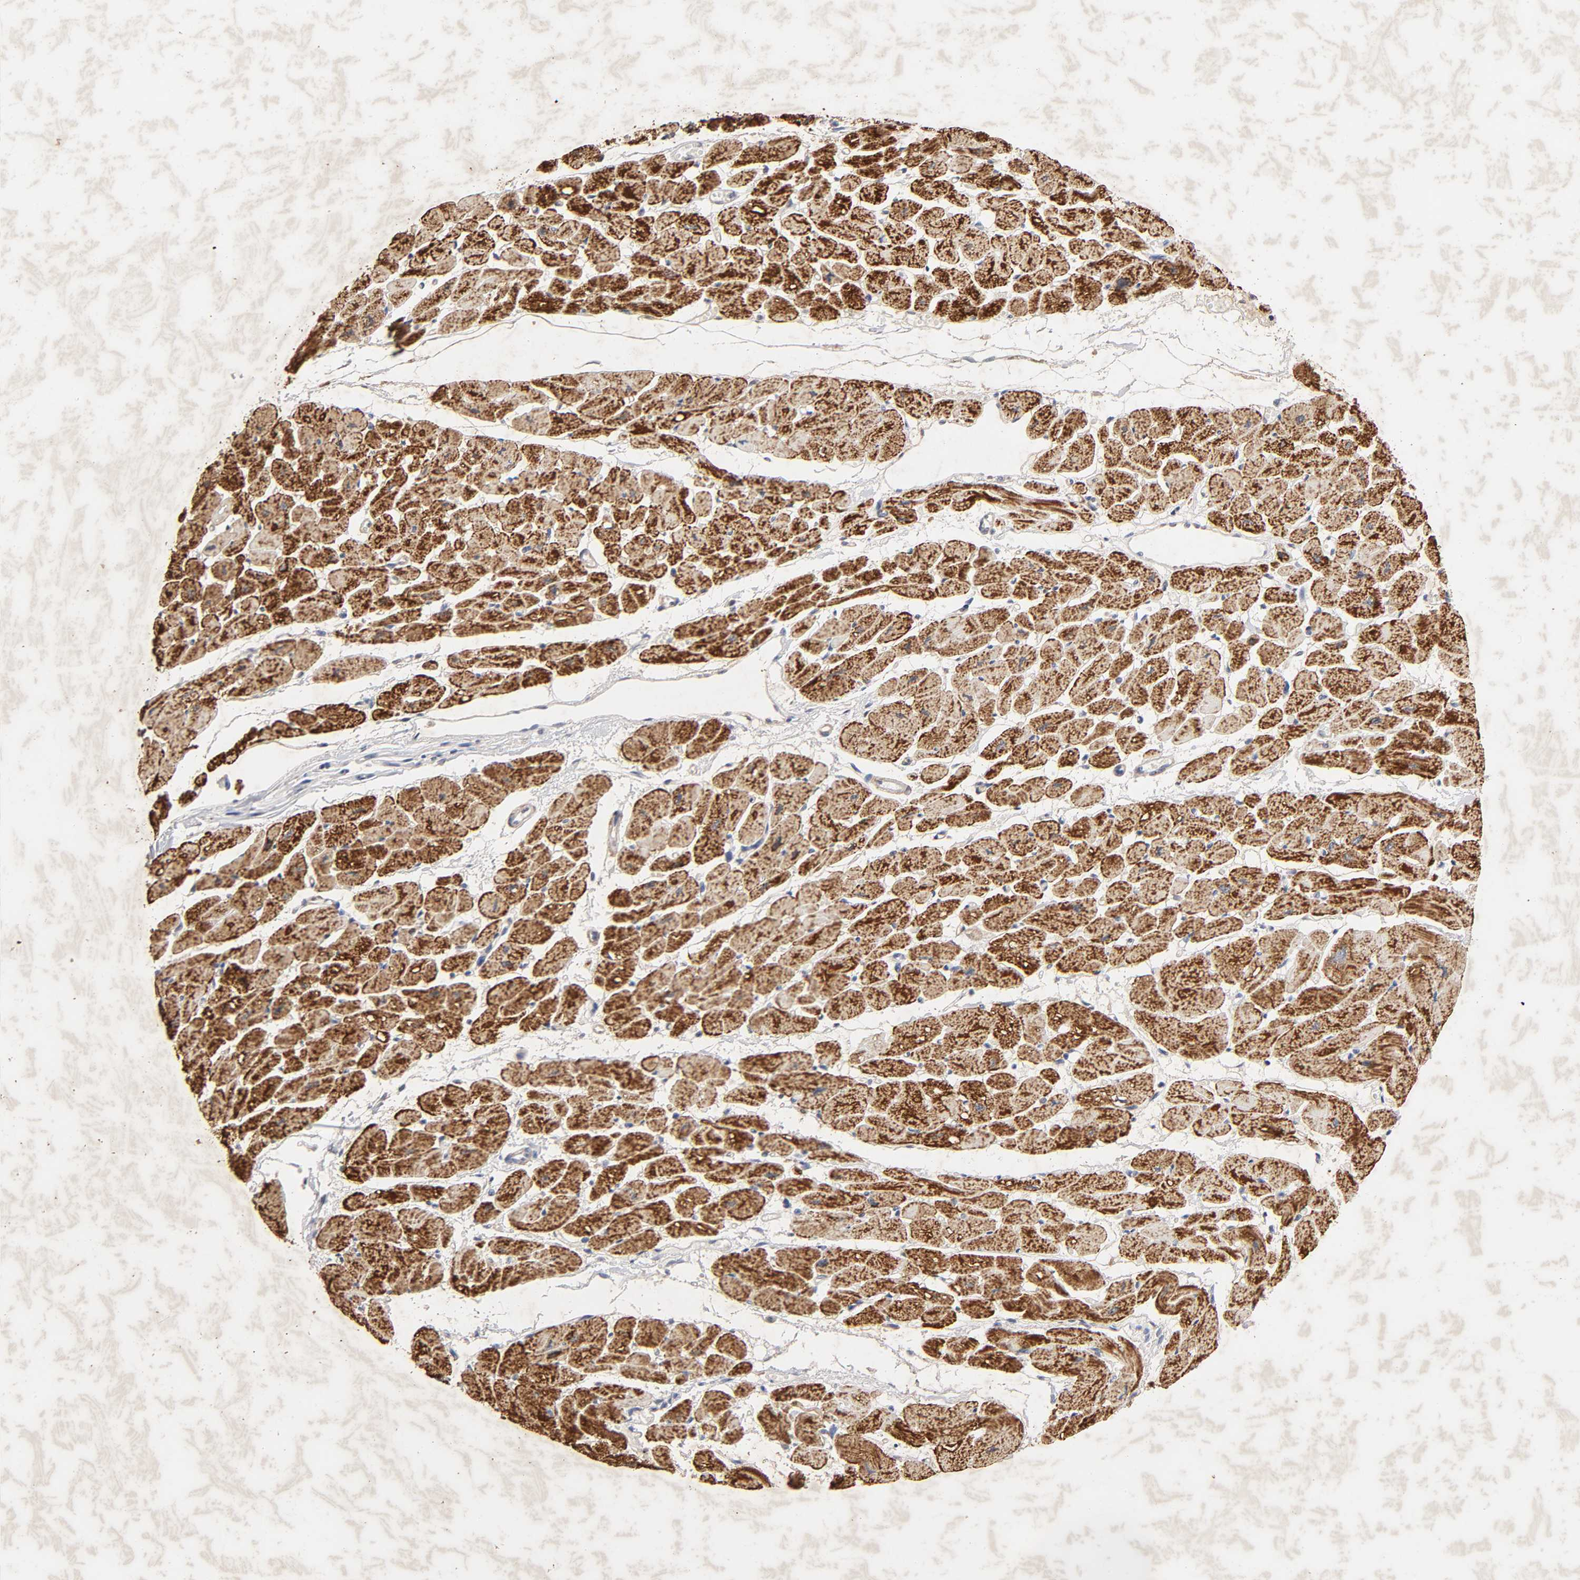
{"staining": {"intensity": "strong", "quantity": ">75%", "location": "cytoplasmic/membranous"}, "tissue": "heart muscle", "cell_type": "Cardiomyocytes", "image_type": "normal", "snomed": [{"axis": "morphology", "description": "Normal tissue, NOS"}, {"axis": "topography", "description": "Heart"}], "caption": "Immunohistochemistry staining of unremarkable heart muscle, which demonstrates high levels of strong cytoplasmic/membranous positivity in about >75% of cardiomyocytes indicating strong cytoplasmic/membranous protein positivity. The staining was performed using DAB (3,3'-diaminobenzidine) (brown) for protein detection and nuclei were counterstained in hematoxylin (blue).", "gene": "CYCS", "patient": {"sex": "female", "age": 54}}